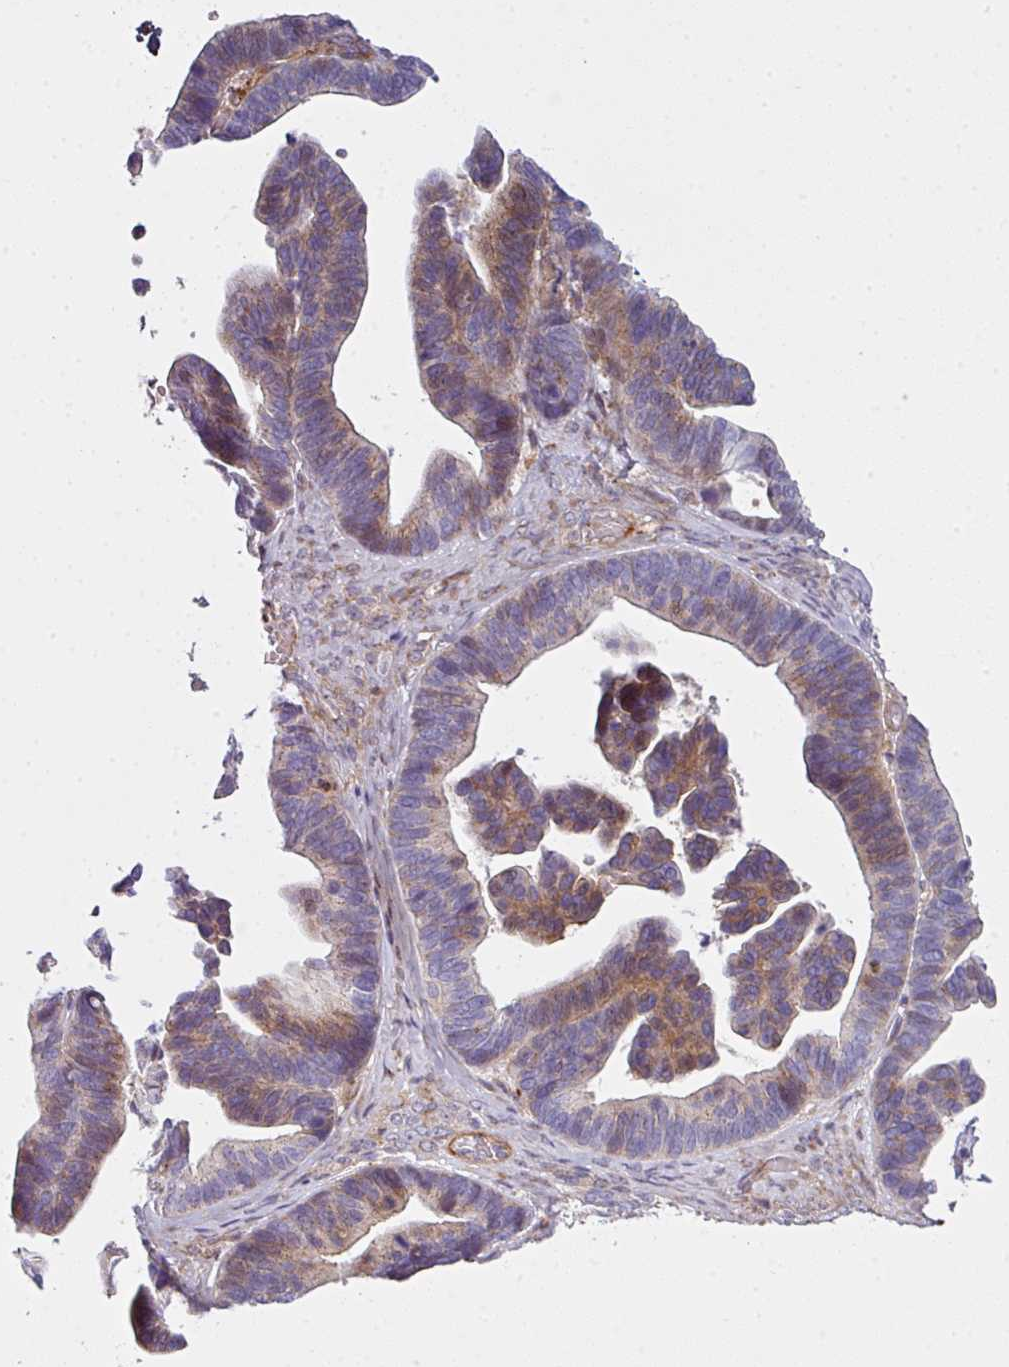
{"staining": {"intensity": "moderate", "quantity": "25%-75%", "location": "cytoplasmic/membranous"}, "tissue": "ovarian cancer", "cell_type": "Tumor cells", "image_type": "cancer", "snomed": [{"axis": "morphology", "description": "Cystadenocarcinoma, serous, NOS"}, {"axis": "topography", "description": "Ovary"}], "caption": "Immunohistochemical staining of human ovarian cancer demonstrates medium levels of moderate cytoplasmic/membranous expression in about 25%-75% of tumor cells.", "gene": "COL8A1", "patient": {"sex": "female", "age": 56}}